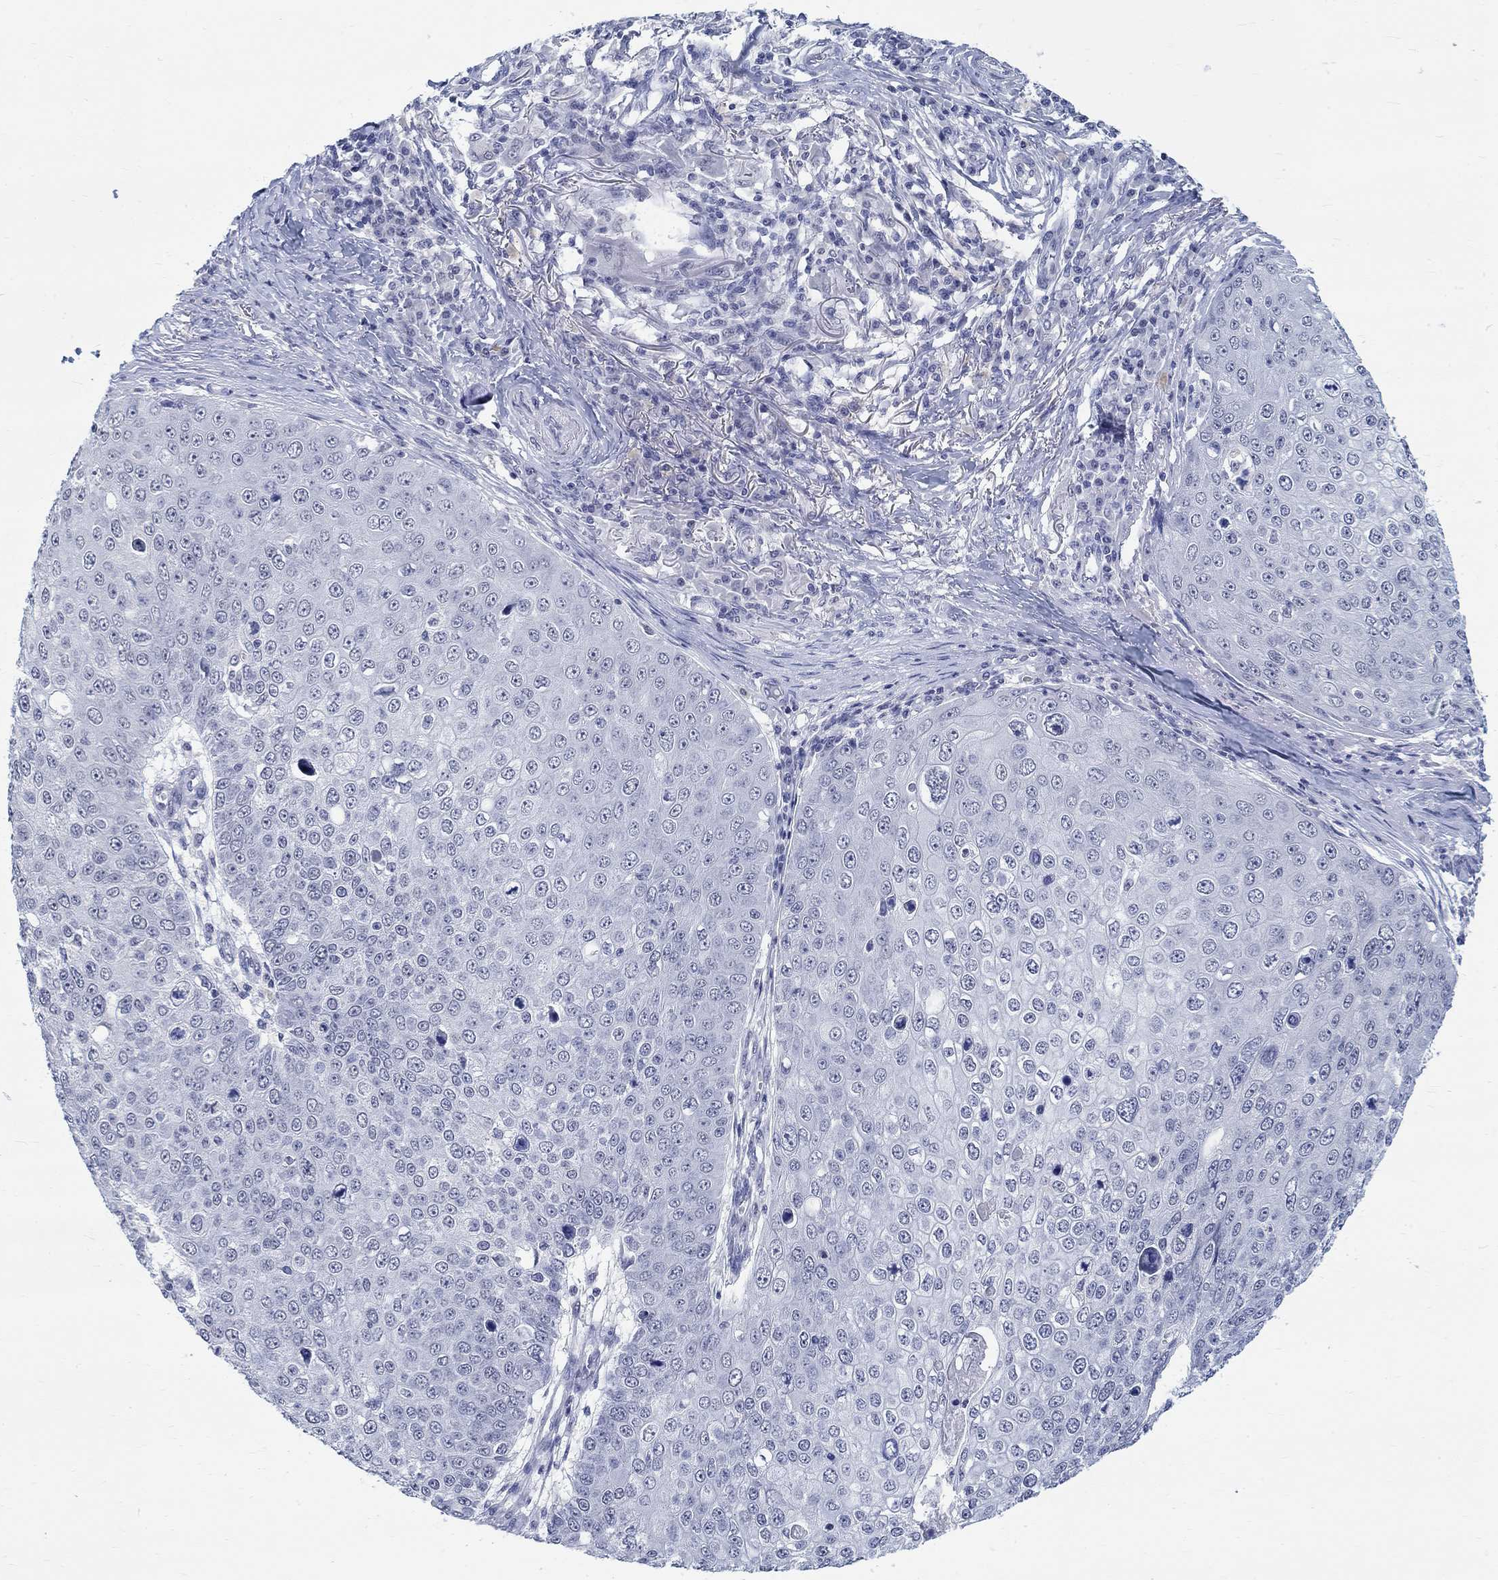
{"staining": {"intensity": "negative", "quantity": "none", "location": "none"}, "tissue": "skin cancer", "cell_type": "Tumor cells", "image_type": "cancer", "snomed": [{"axis": "morphology", "description": "Squamous cell carcinoma, NOS"}, {"axis": "topography", "description": "Skin"}], "caption": "Immunohistochemistry image of neoplastic tissue: human skin cancer stained with DAB shows no significant protein staining in tumor cells. Nuclei are stained in blue.", "gene": "ANKS1B", "patient": {"sex": "male", "age": 71}}